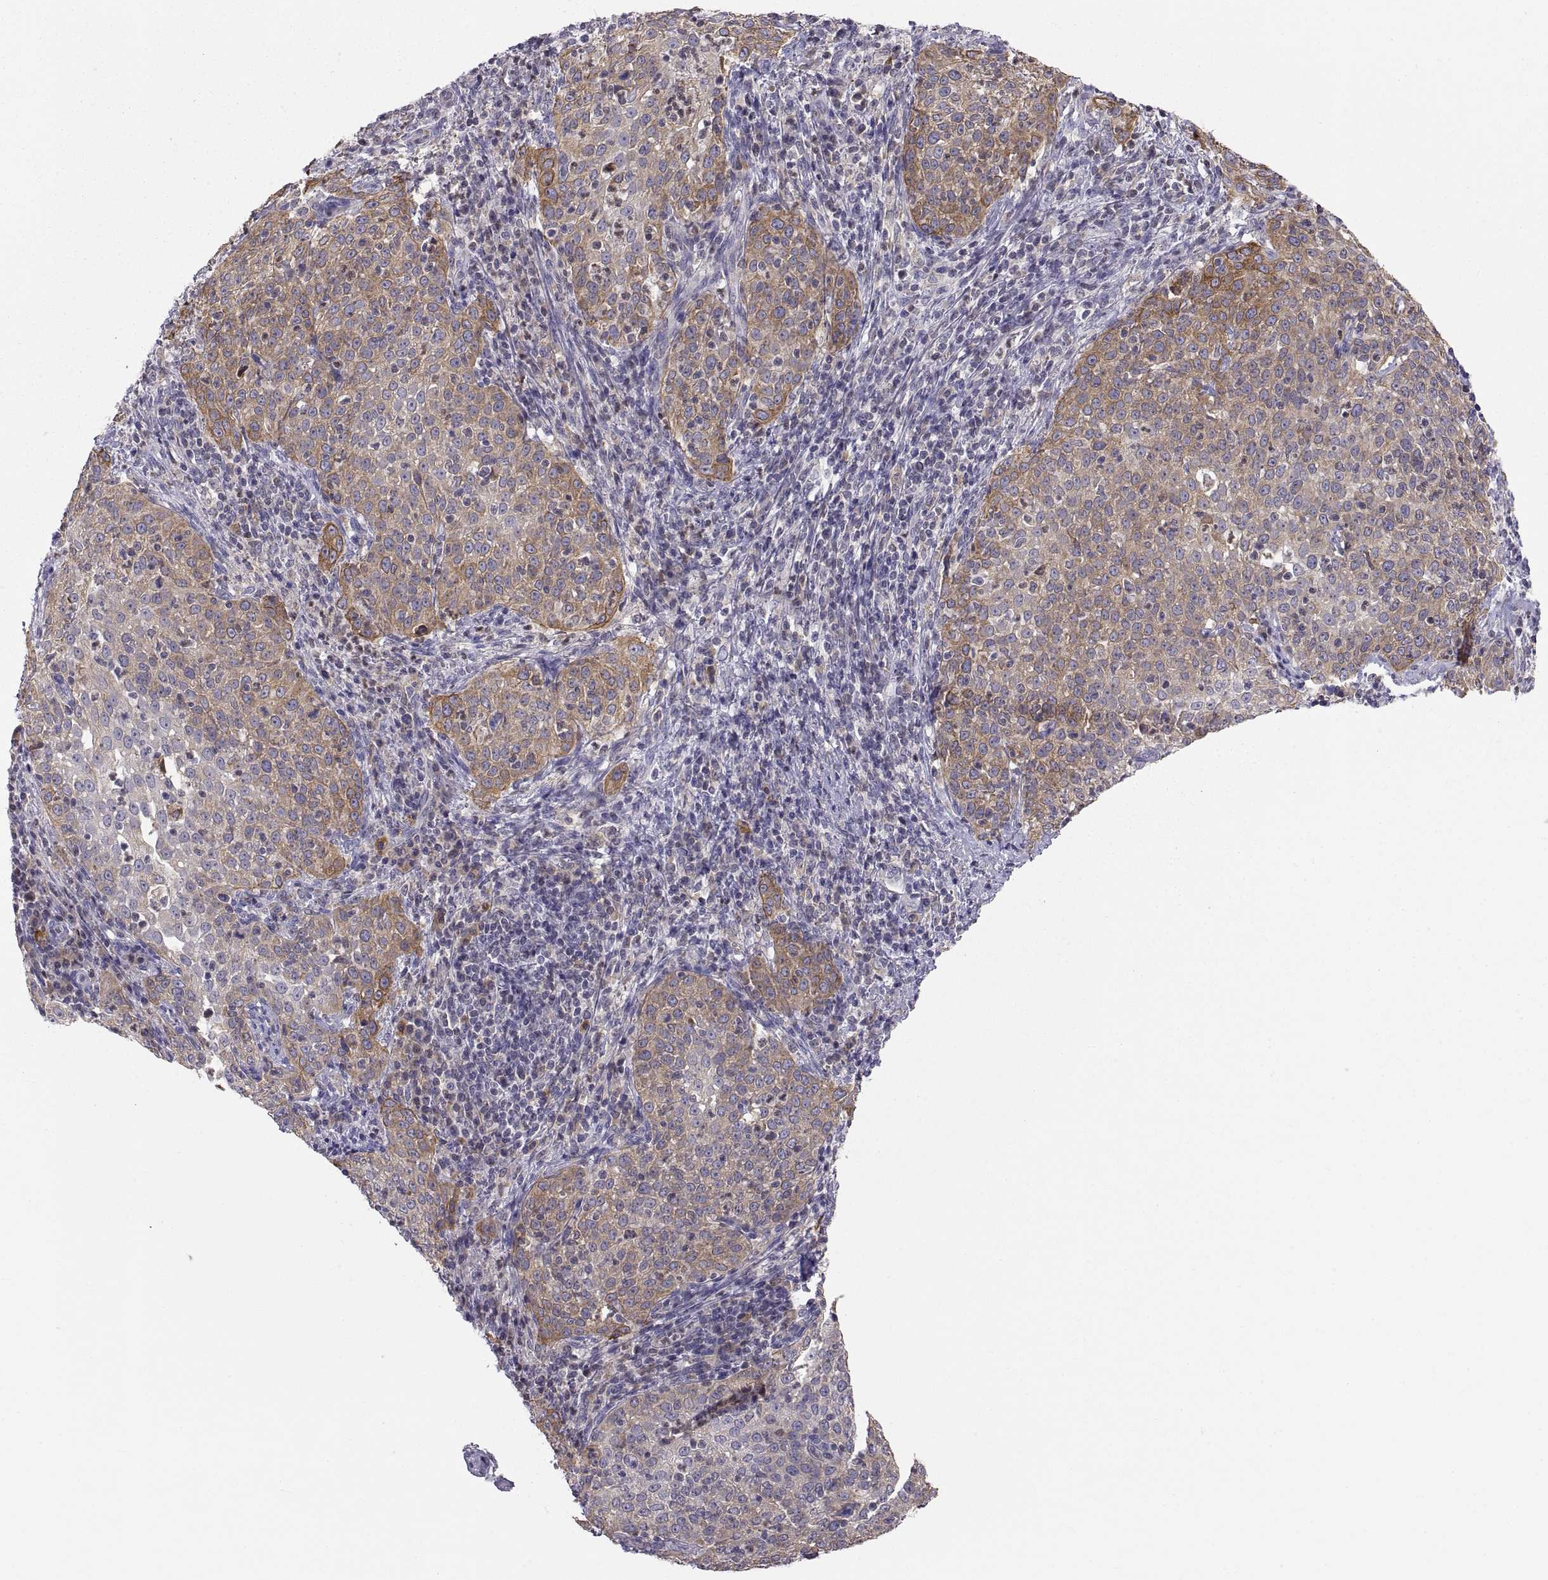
{"staining": {"intensity": "moderate", "quantity": ">75%", "location": "cytoplasmic/membranous"}, "tissue": "cervical cancer", "cell_type": "Tumor cells", "image_type": "cancer", "snomed": [{"axis": "morphology", "description": "Squamous cell carcinoma, NOS"}, {"axis": "topography", "description": "Cervix"}], "caption": "Protein expression by immunohistochemistry displays moderate cytoplasmic/membranous staining in approximately >75% of tumor cells in squamous cell carcinoma (cervical).", "gene": "ERO1A", "patient": {"sex": "female", "age": 51}}